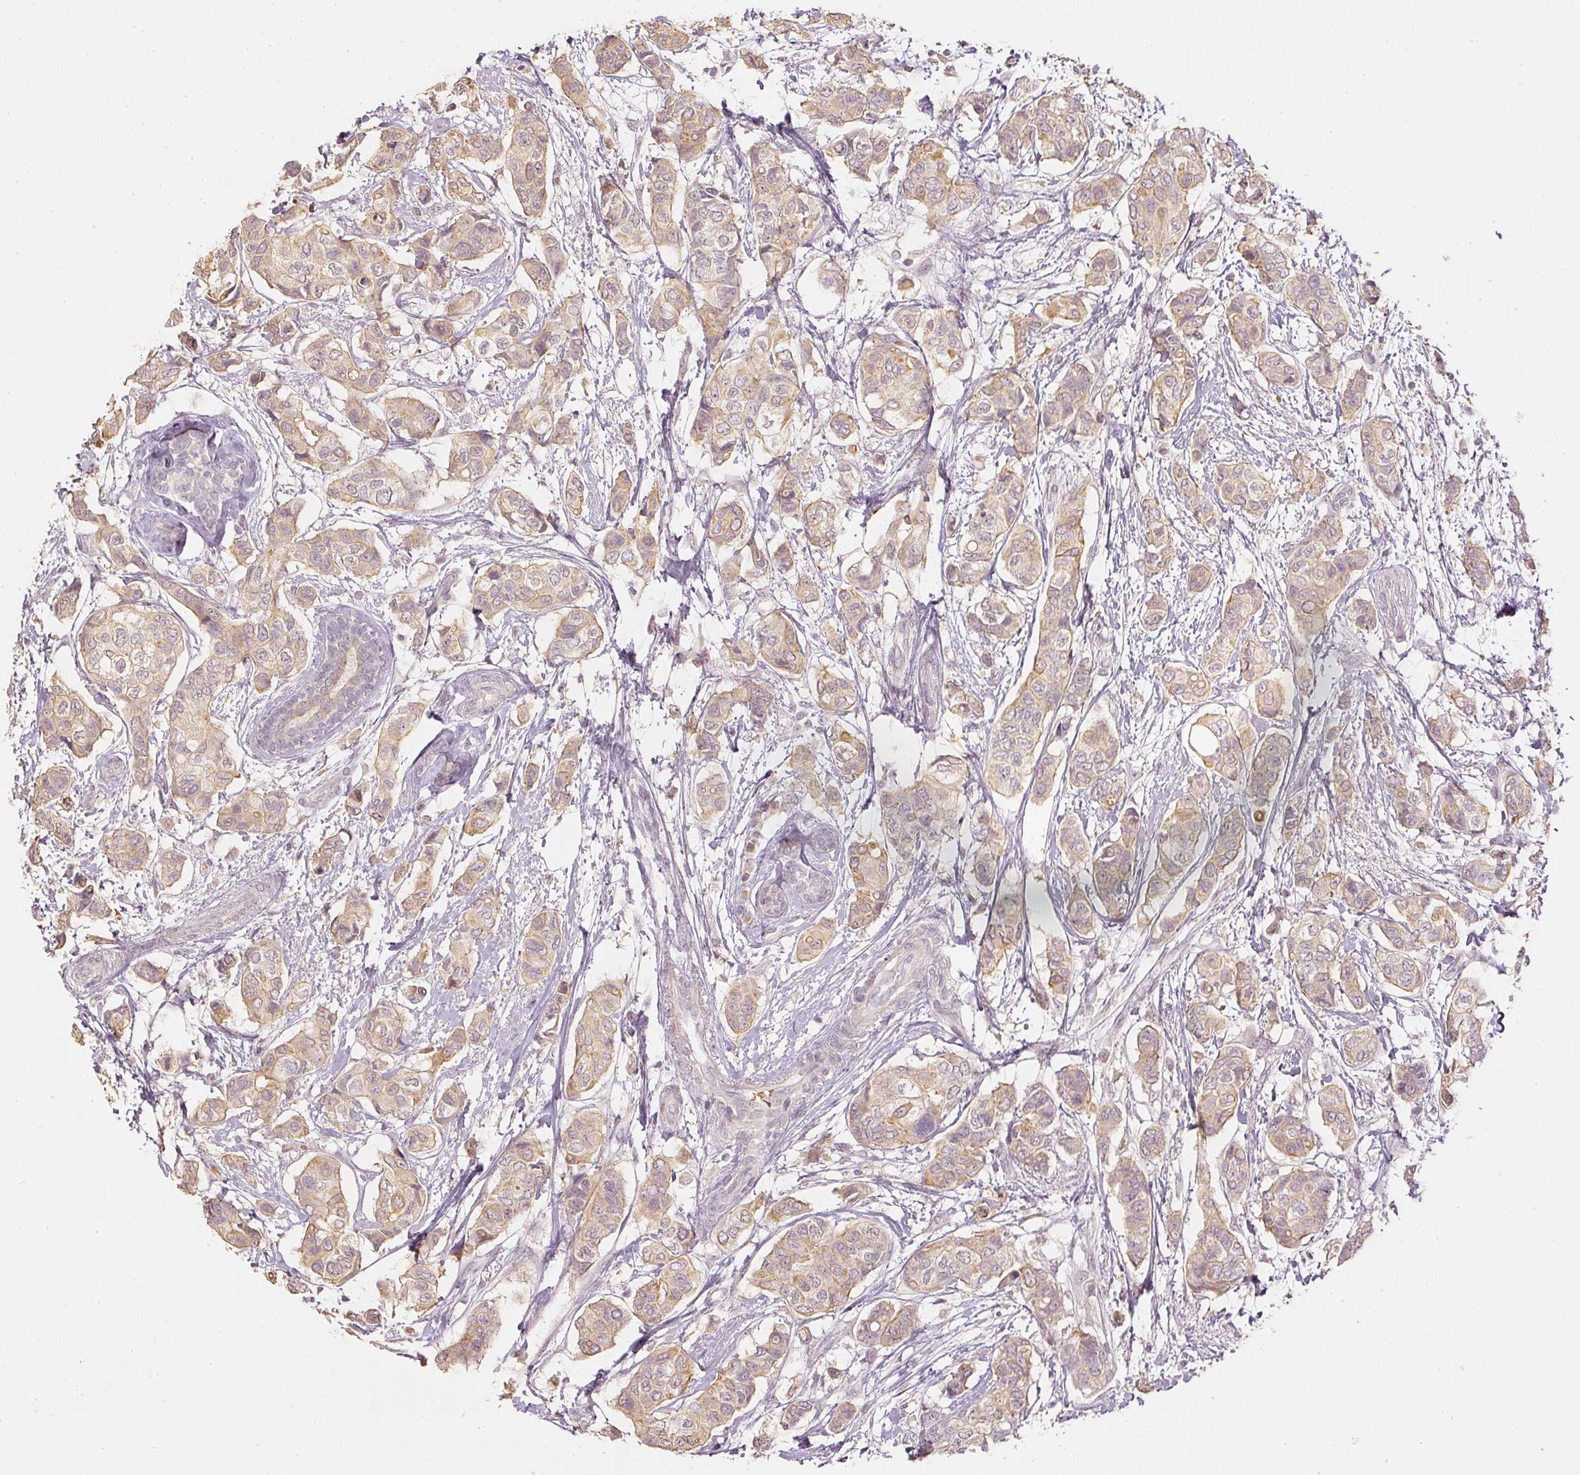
{"staining": {"intensity": "moderate", "quantity": ">75%", "location": "cytoplasmic/membranous"}, "tissue": "breast cancer", "cell_type": "Tumor cells", "image_type": "cancer", "snomed": [{"axis": "morphology", "description": "Lobular carcinoma"}, {"axis": "topography", "description": "Breast"}], "caption": "Protein staining exhibits moderate cytoplasmic/membranous positivity in approximately >75% of tumor cells in lobular carcinoma (breast). (Stains: DAB in brown, nuclei in blue, Microscopy: brightfield microscopy at high magnification).", "gene": "GZMA", "patient": {"sex": "female", "age": 51}}